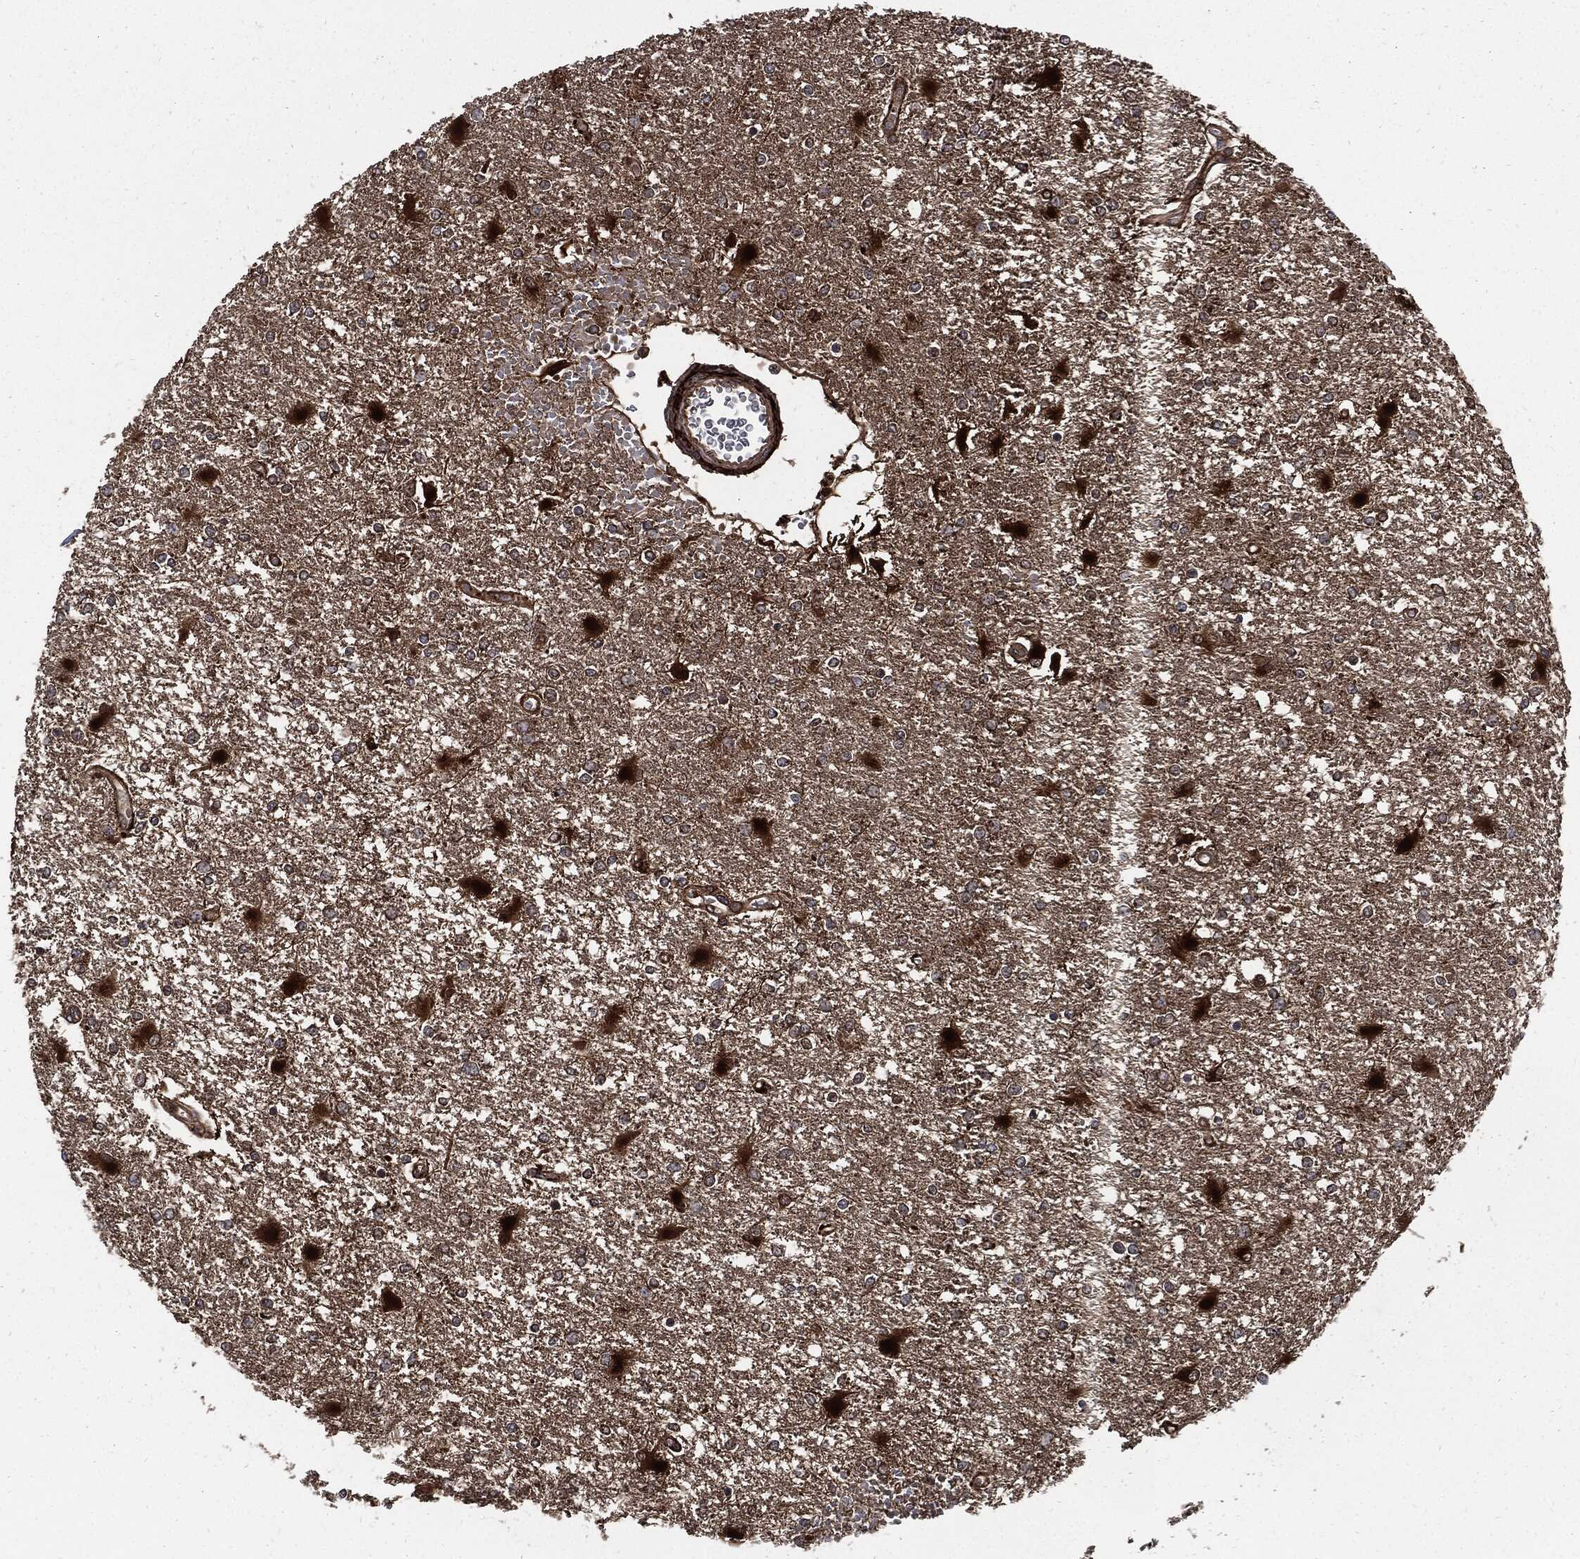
{"staining": {"intensity": "strong", "quantity": "25%-75%", "location": "cytoplasmic/membranous"}, "tissue": "glioma", "cell_type": "Tumor cells", "image_type": "cancer", "snomed": [{"axis": "morphology", "description": "Glioma, malignant, High grade"}, {"axis": "topography", "description": "Cerebral cortex"}], "caption": "Human malignant high-grade glioma stained for a protein (brown) displays strong cytoplasmic/membranous positive positivity in approximately 25%-75% of tumor cells.", "gene": "CLU", "patient": {"sex": "male", "age": 79}}